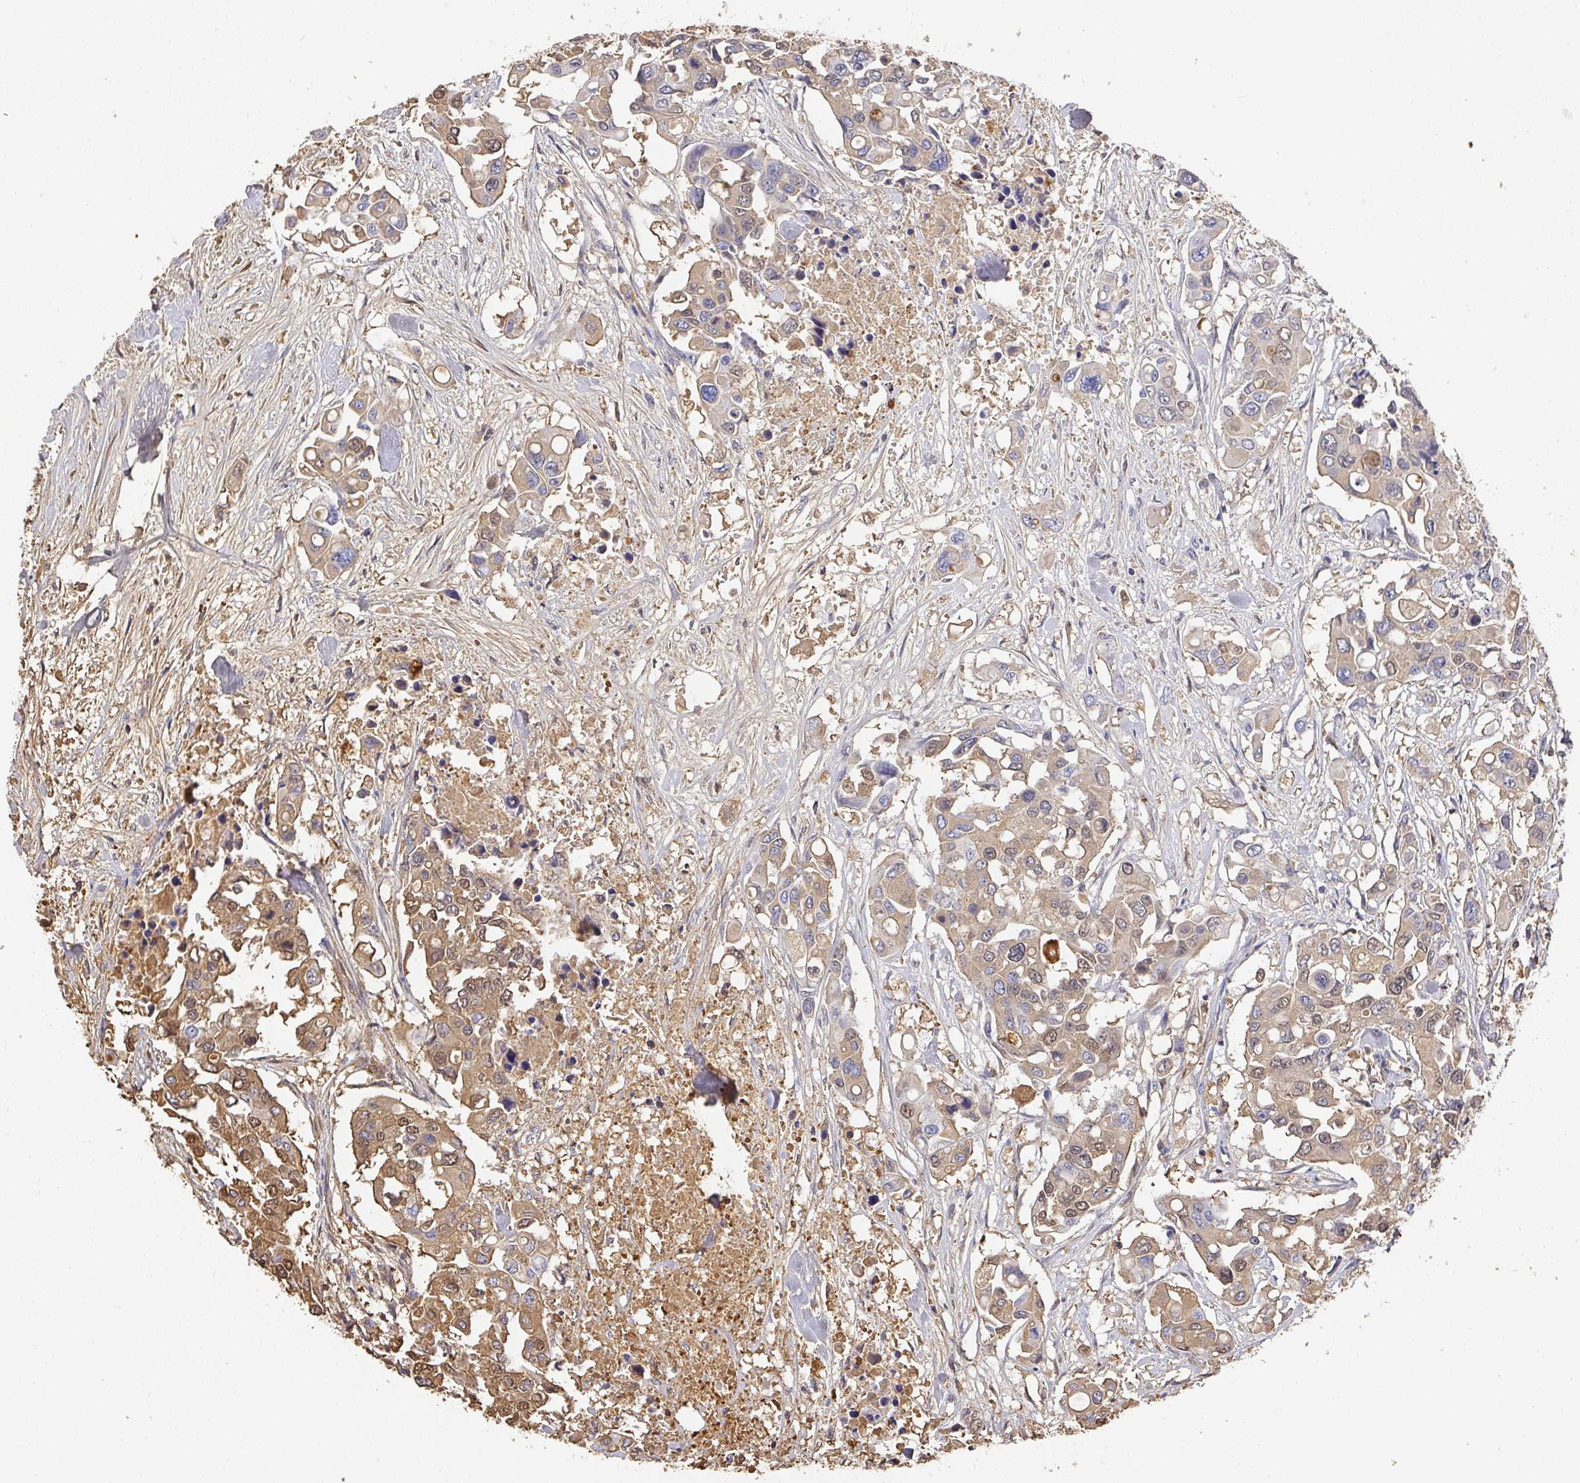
{"staining": {"intensity": "moderate", "quantity": ">75%", "location": "cytoplasmic/membranous,nuclear"}, "tissue": "colorectal cancer", "cell_type": "Tumor cells", "image_type": "cancer", "snomed": [{"axis": "morphology", "description": "Adenocarcinoma, NOS"}, {"axis": "topography", "description": "Colon"}], "caption": "This image exhibits immunohistochemistry (IHC) staining of human colorectal adenocarcinoma, with medium moderate cytoplasmic/membranous and nuclear positivity in about >75% of tumor cells.", "gene": "ALB", "patient": {"sex": "male", "age": 77}}